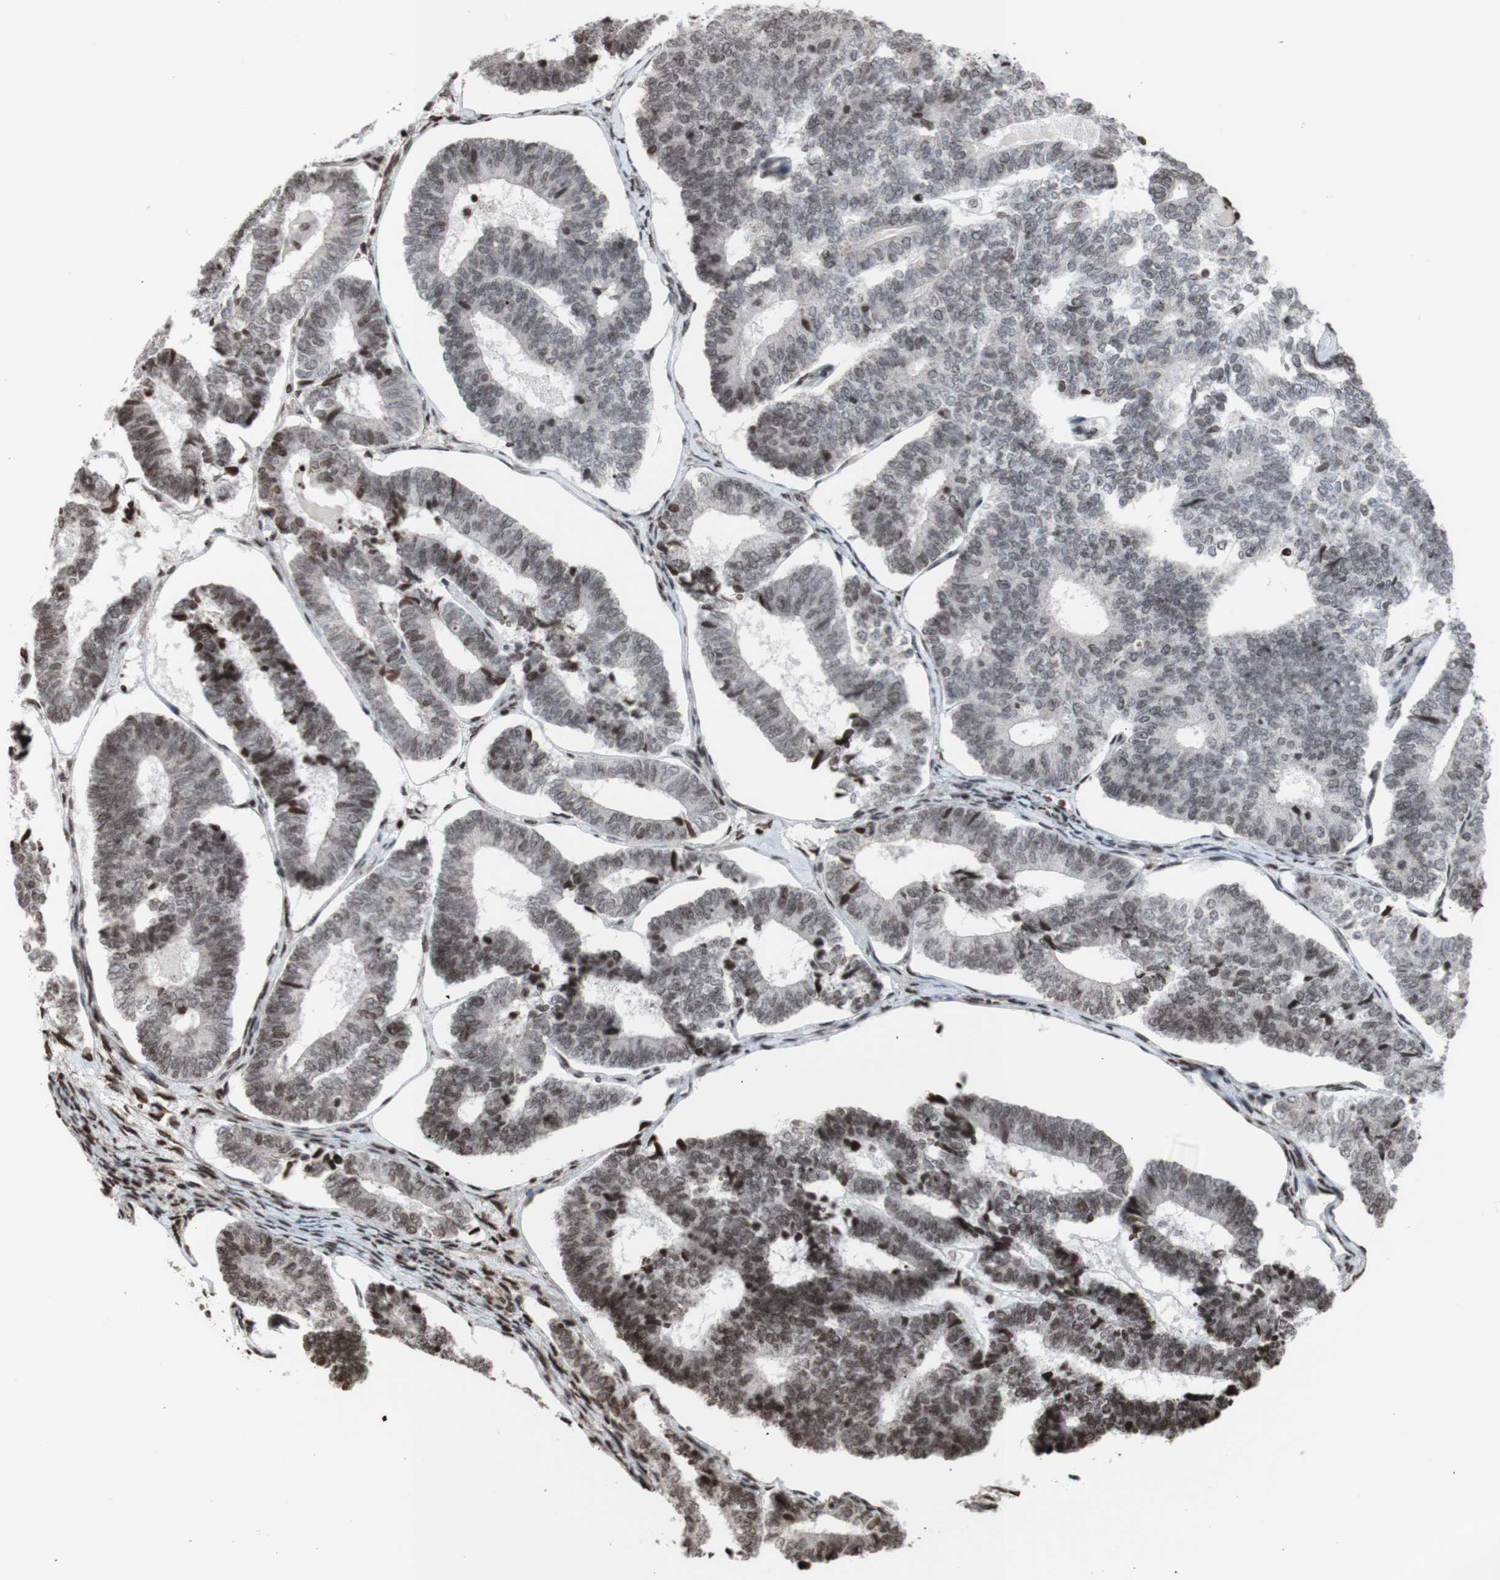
{"staining": {"intensity": "moderate", "quantity": "<25%", "location": "nuclear"}, "tissue": "endometrial cancer", "cell_type": "Tumor cells", "image_type": "cancer", "snomed": [{"axis": "morphology", "description": "Adenocarcinoma, NOS"}, {"axis": "topography", "description": "Endometrium"}], "caption": "Protein analysis of endometrial cancer tissue displays moderate nuclear expression in about <25% of tumor cells. The staining is performed using DAB brown chromogen to label protein expression. The nuclei are counter-stained blue using hematoxylin.", "gene": "SNAI2", "patient": {"sex": "female", "age": 70}}